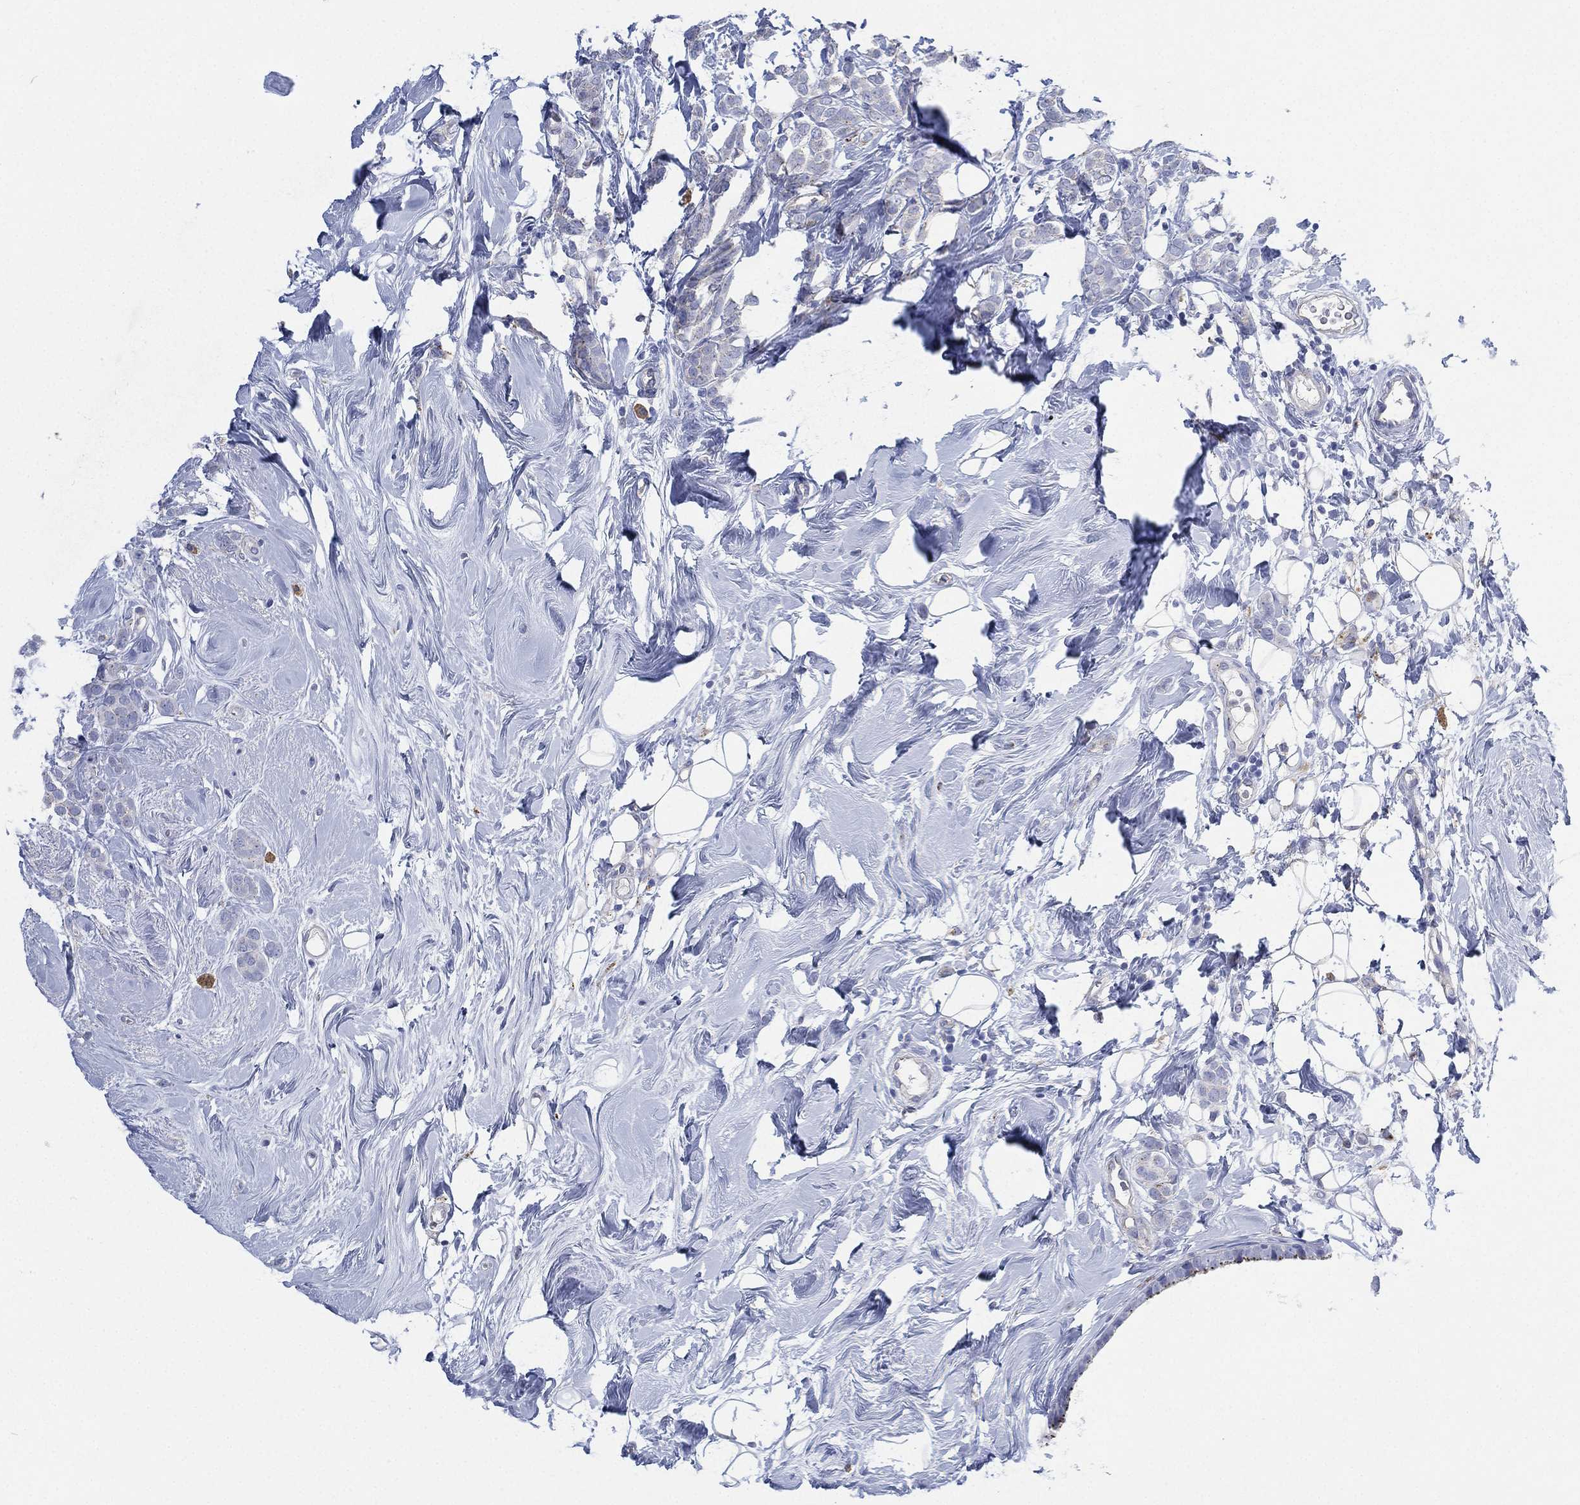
{"staining": {"intensity": "negative", "quantity": "none", "location": "none"}, "tissue": "breast cancer", "cell_type": "Tumor cells", "image_type": "cancer", "snomed": [{"axis": "morphology", "description": "Lobular carcinoma"}, {"axis": "topography", "description": "Breast"}], "caption": "Immunohistochemistry histopathology image of neoplastic tissue: human breast cancer stained with DAB (3,3'-diaminobenzidine) demonstrates no significant protein expression in tumor cells. (DAB immunohistochemistry, high magnification).", "gene": "GALNS", "patient": {"sex": "female", "age": 49}}